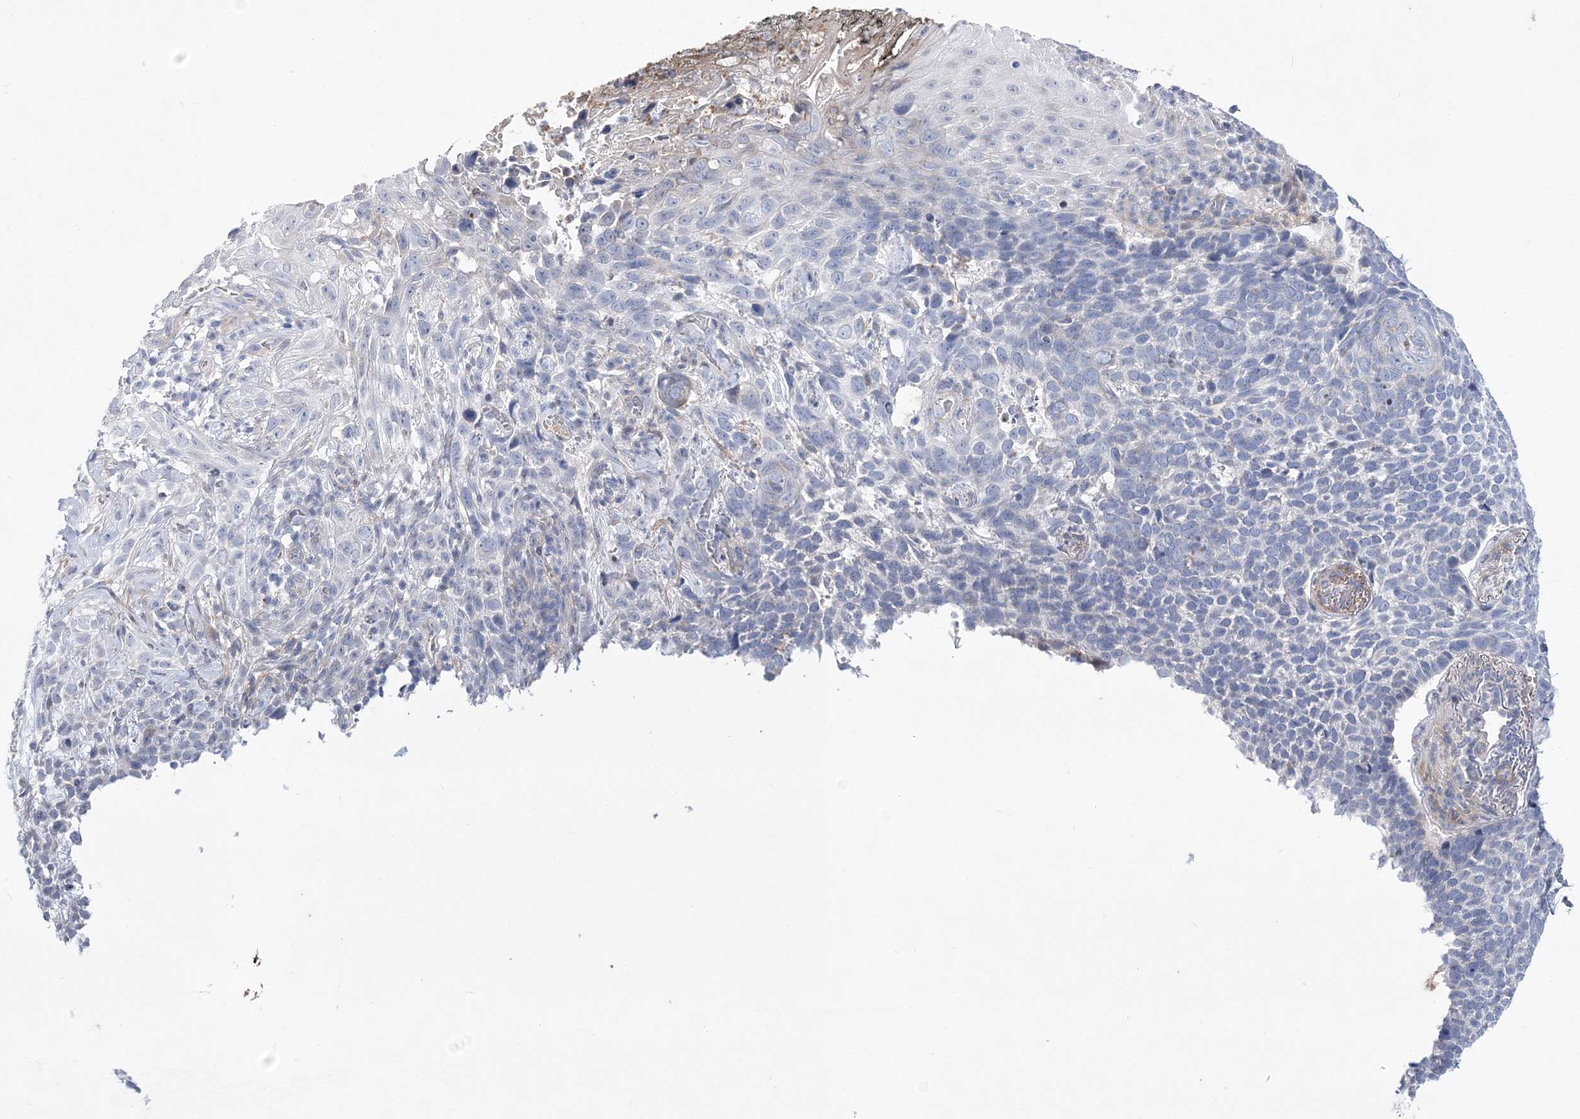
{"staining": {"intensity": "negative", "quantity": "none", "location": "none"}, "tissue": "skin cancer", "cell_type": "Tumor cells", "image_type": "cancer", "snomed": [{"axis": "morphology", "description": "Basal cell carcinoma"}, {"axis": "topography", "description": "Skin"}], "caption": "A photomicrograph of human basal cell carcinoma (skin) is negative for staining in tumor cells.", "gene": "ANO1", "patient": {"sex": "female", "age": 64}}